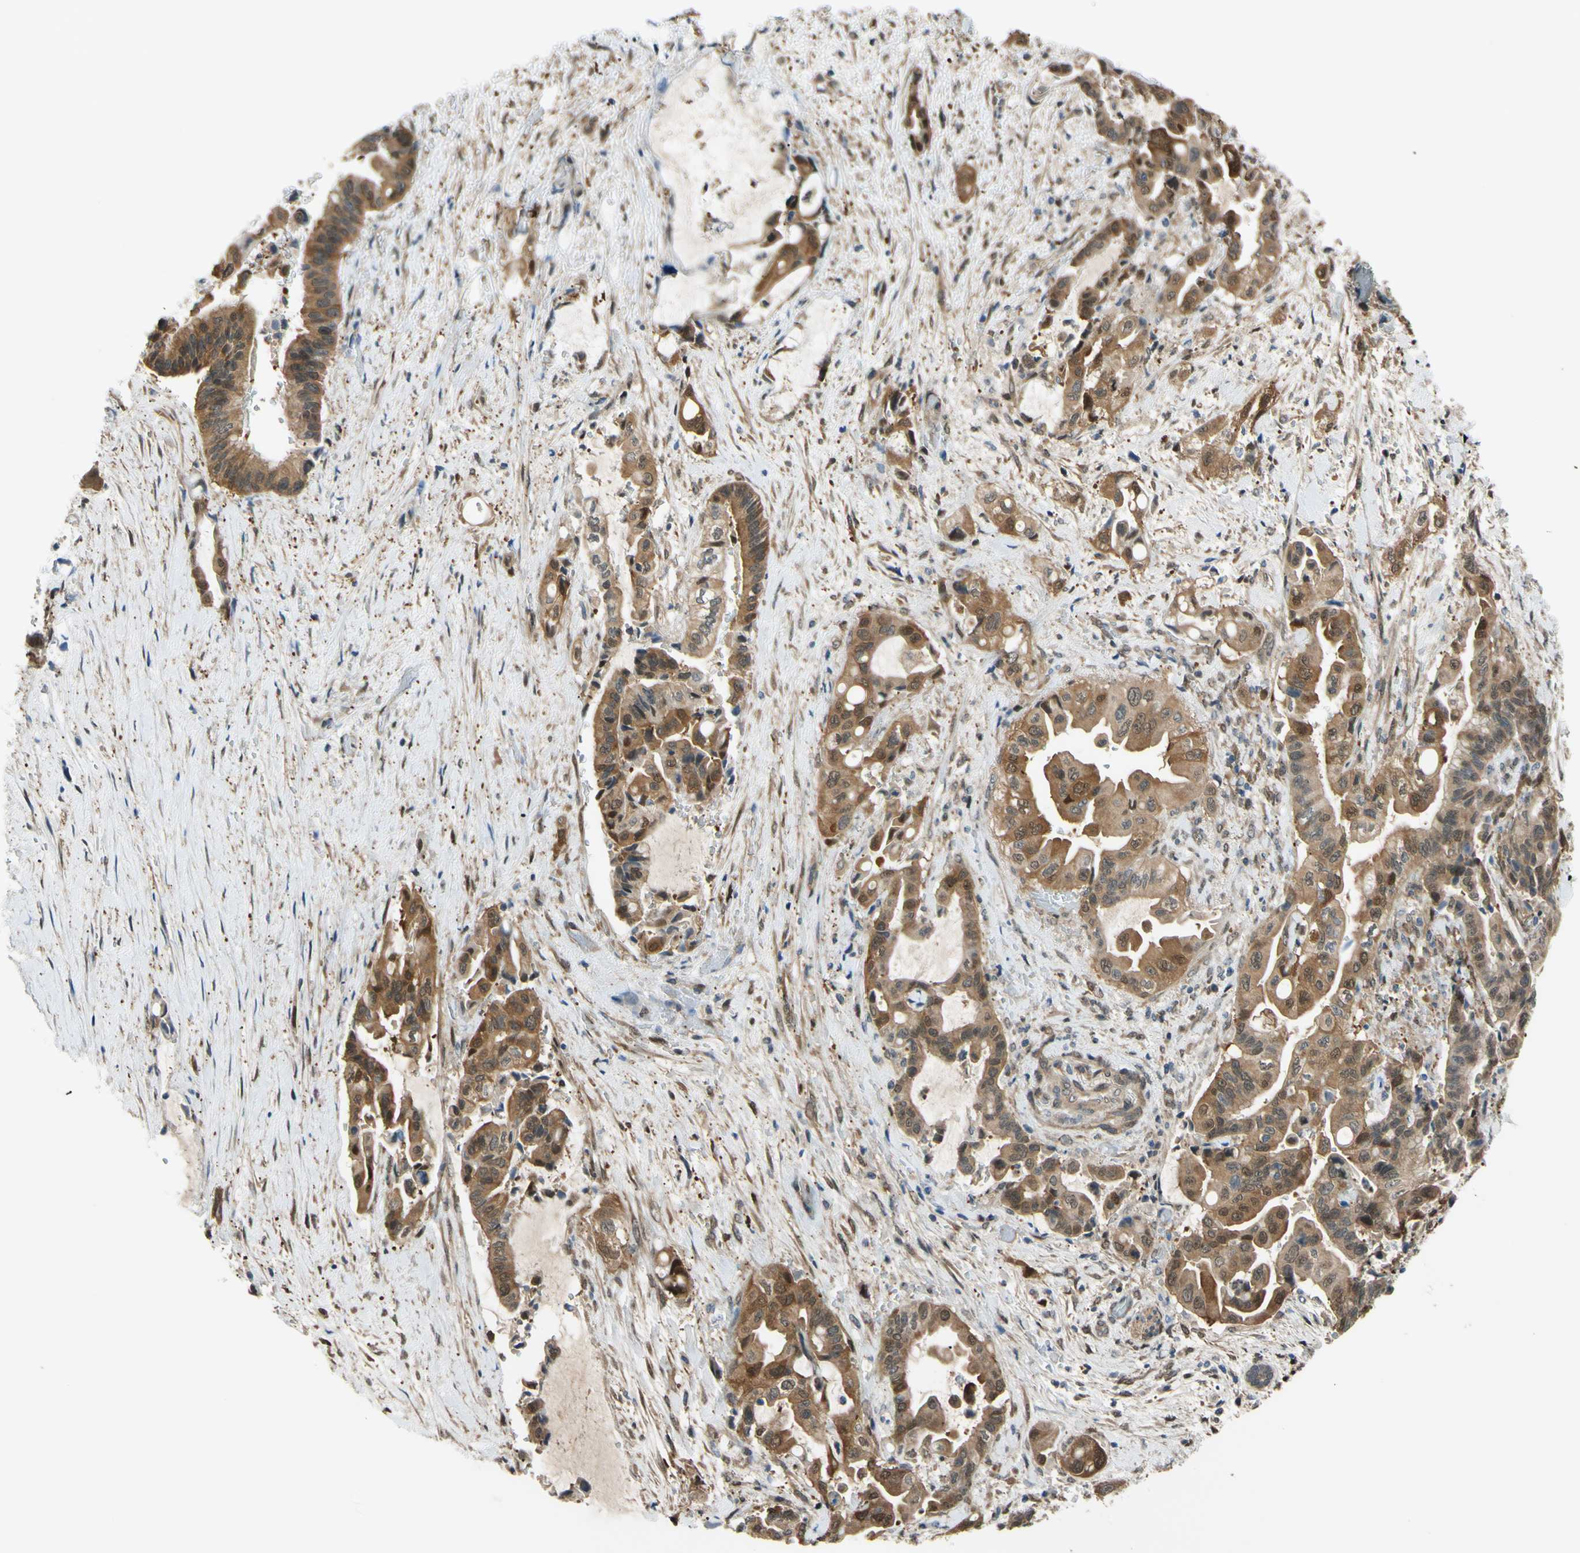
{"staining": {"intensity": "strong", "quantity": ">75%", "location": "cytoplasmic/membranous,nuclear"}, "tissue": "liver cancer", "cell_type": "Tumor cells", "image_type": "cancer", "snomed": [{"axis": "morphology", "description": "Cholangiocarcinoma"}, {"axis": "topography", "description": "Liver"}], "caption": "Immunohistochemical staining of cholangiocarcinoma (liver) displays strong cytoplasmic/membranous and nuclear protein staining in approximately >75% of tumor cells.", "gene": "YWHAQ", "patient": {"sex": "female", "age": 61}}